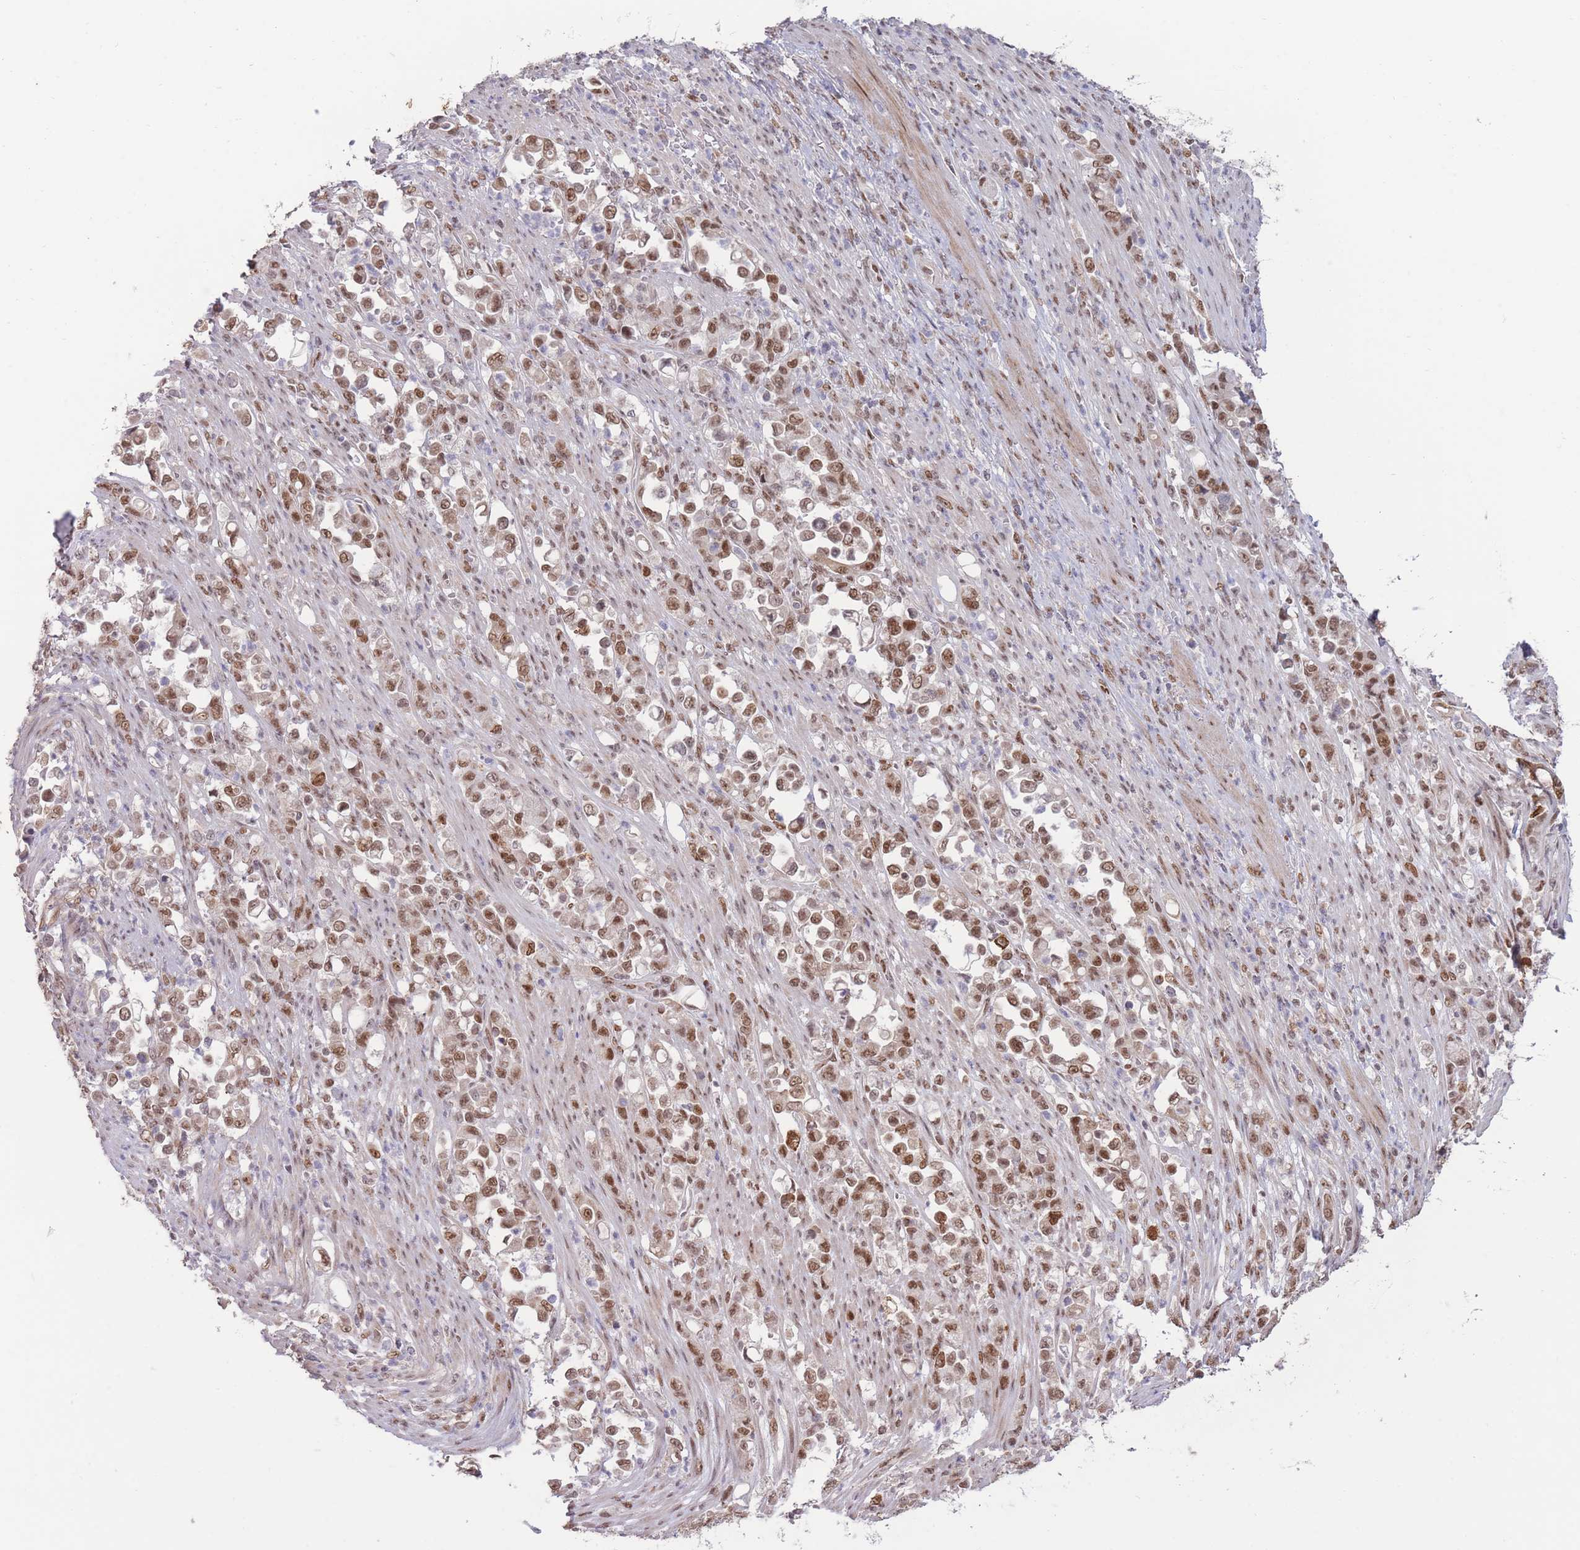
{"staining": {"intensity": "moderate", "quantity": ">75%", "location": "nuclear"}, "tissue": "stomach cancer", "cell_type": "Tumor cells", "image_type": "cancer", "snomed": [{"axis": "morphology", "description": "Normal tissue, NOS"}, {"axis": "morphology", "description": "Adenocarcinoma, NOS"}, {"axis": "topography", "description": "Stomach"}], "caption": "High-power microscopy captured an immunohistochemistry photomicrograph of stomach cancer, revealing moderate nuclear positivity in approximately >75% of tumor cells.", "gene": "CARD8", "patient": {"sex": "female", "age": 79}}